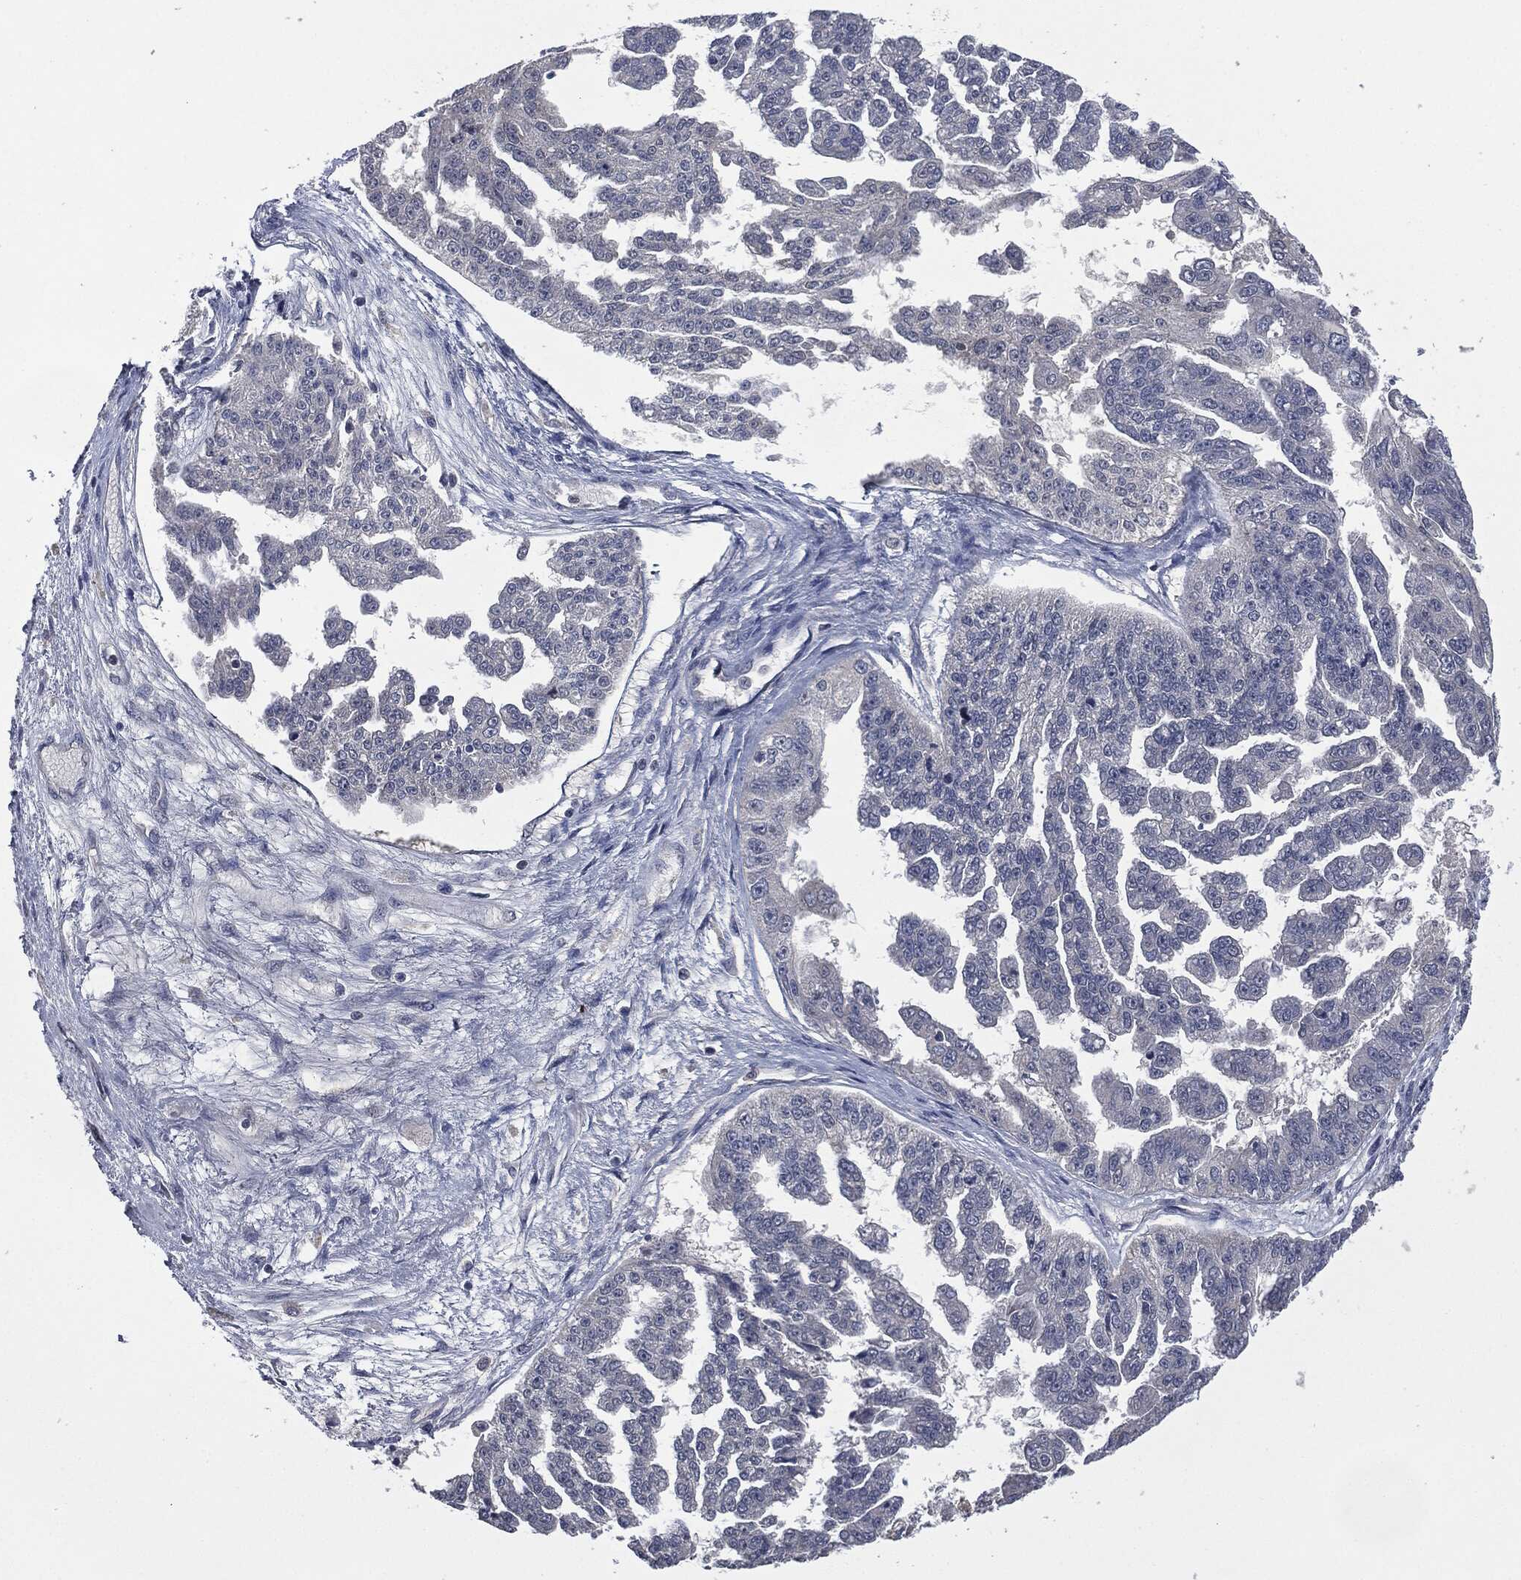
{"staining": {"intensity": "negative", "quantity": "none", "location": "none"}, "tissue": "ovarian cancer", "cell_type": "Tumor cells", "image_type": "cancer", "snomed": [{"axis": "morphology", "description": "Cystadenocarcinoma, serous, NOS"}, {"axis": "topography", "description": "Ovary"}], "caption": "Image shows no protein staining in tumor cells of ovarian cancer tissue. Nuclei are stained in blue.", "gene": "IL1RN", "patient": {"sex": "female", "age": 58}}